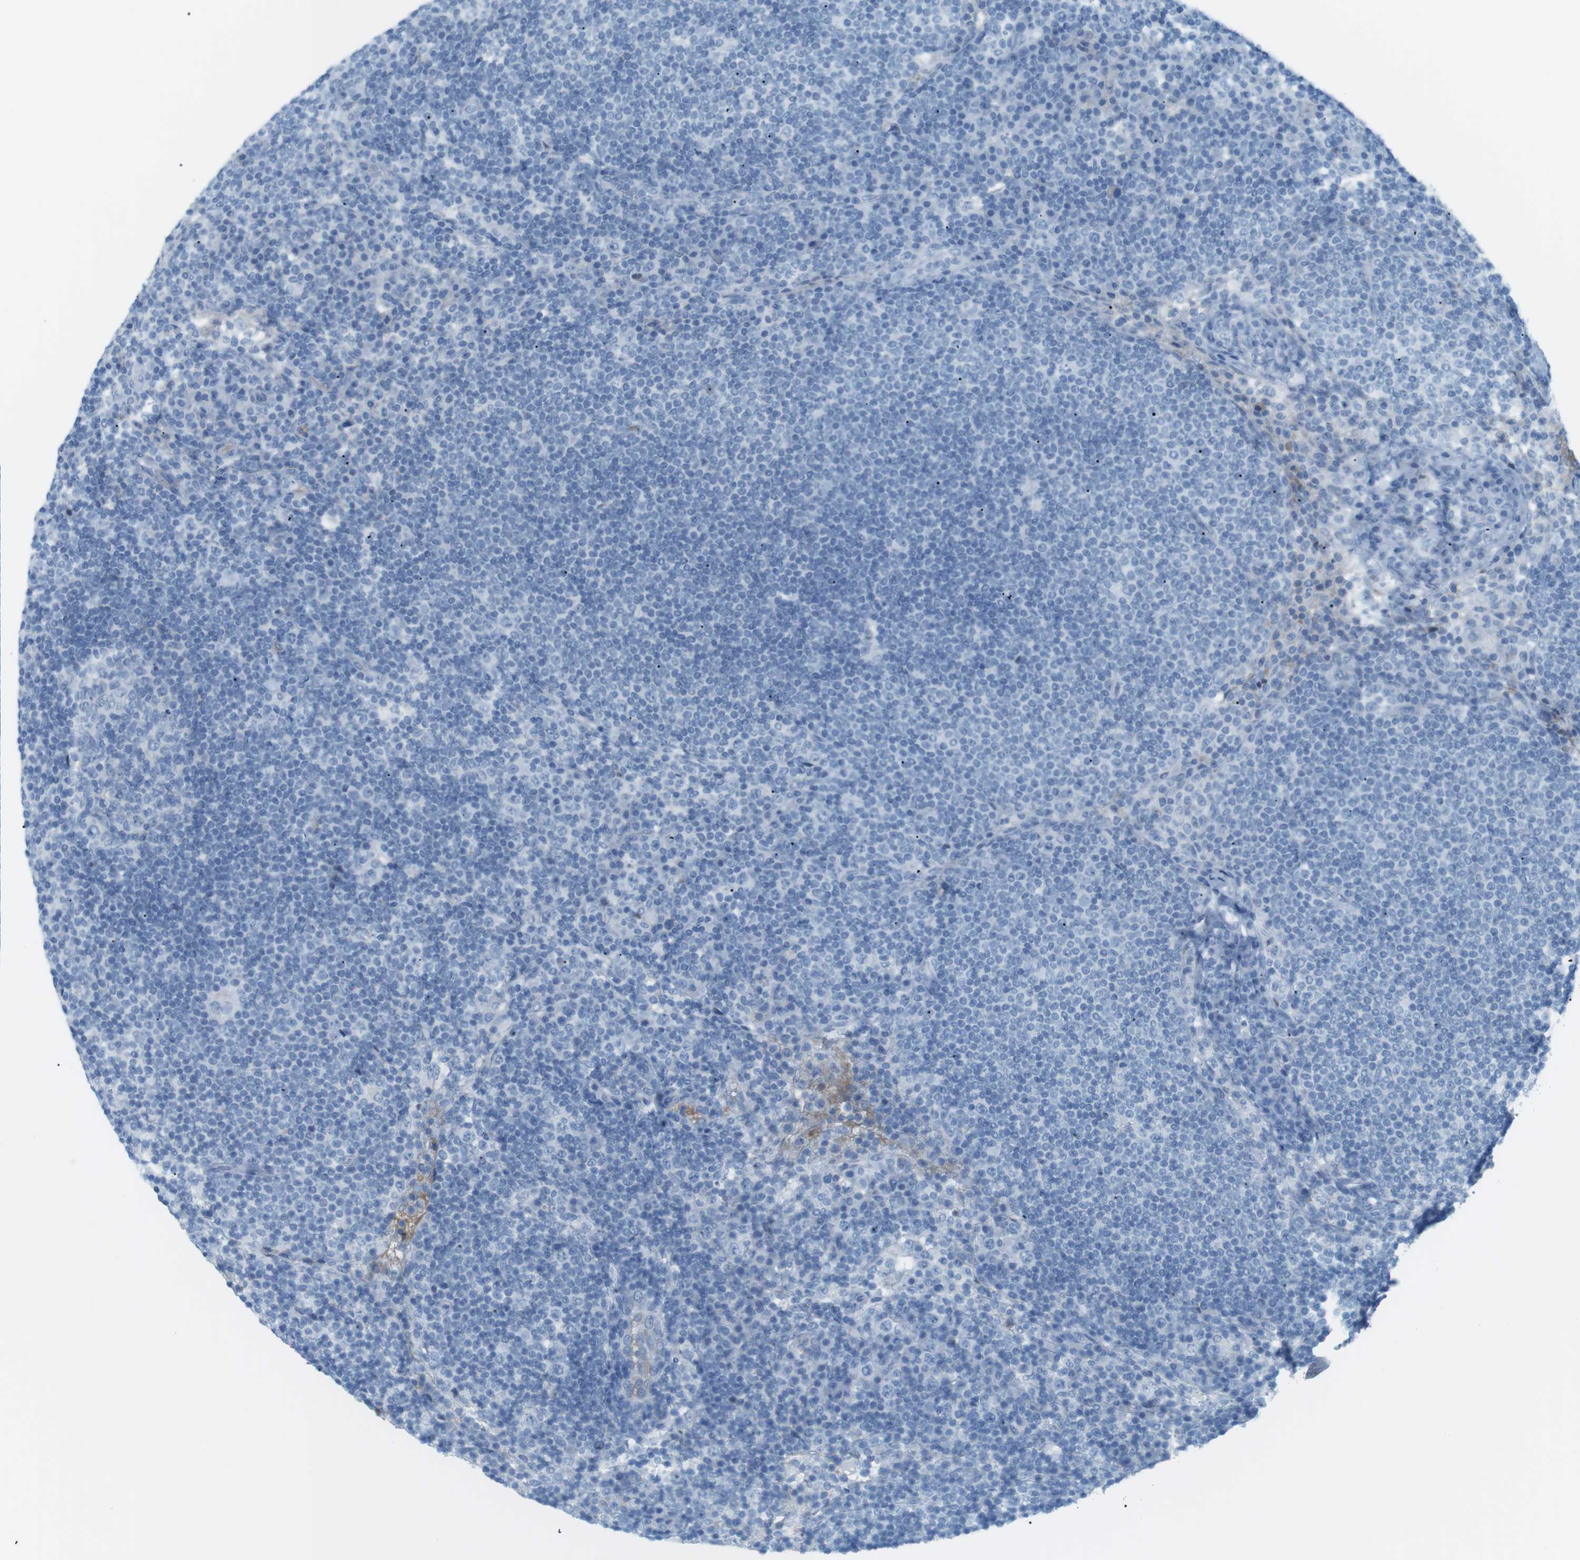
{"staining": {"intensity": "negative", "quantity": "none", "location": "none"}, "tissue": "lymph node", "cell_type": "Germinal center cells", "image_type": "normal", "snomed": [{"axis": "morphology", "description": "Normal tissue, NOS"}, {"axis": "topography", "description": "Lymph node"}], "caption": "Photomicrograph shows no significant protein expression in germinal center cells of benign lymph node. Brightfield microscopy of immunohistochemistry stained with DAB (3,3'-diaminobenzidine) (brown) and hematoxylin (blue), captured at high magnification.", "gene": "AZGP1", "patient": {"sex": "female", "age": 53}}